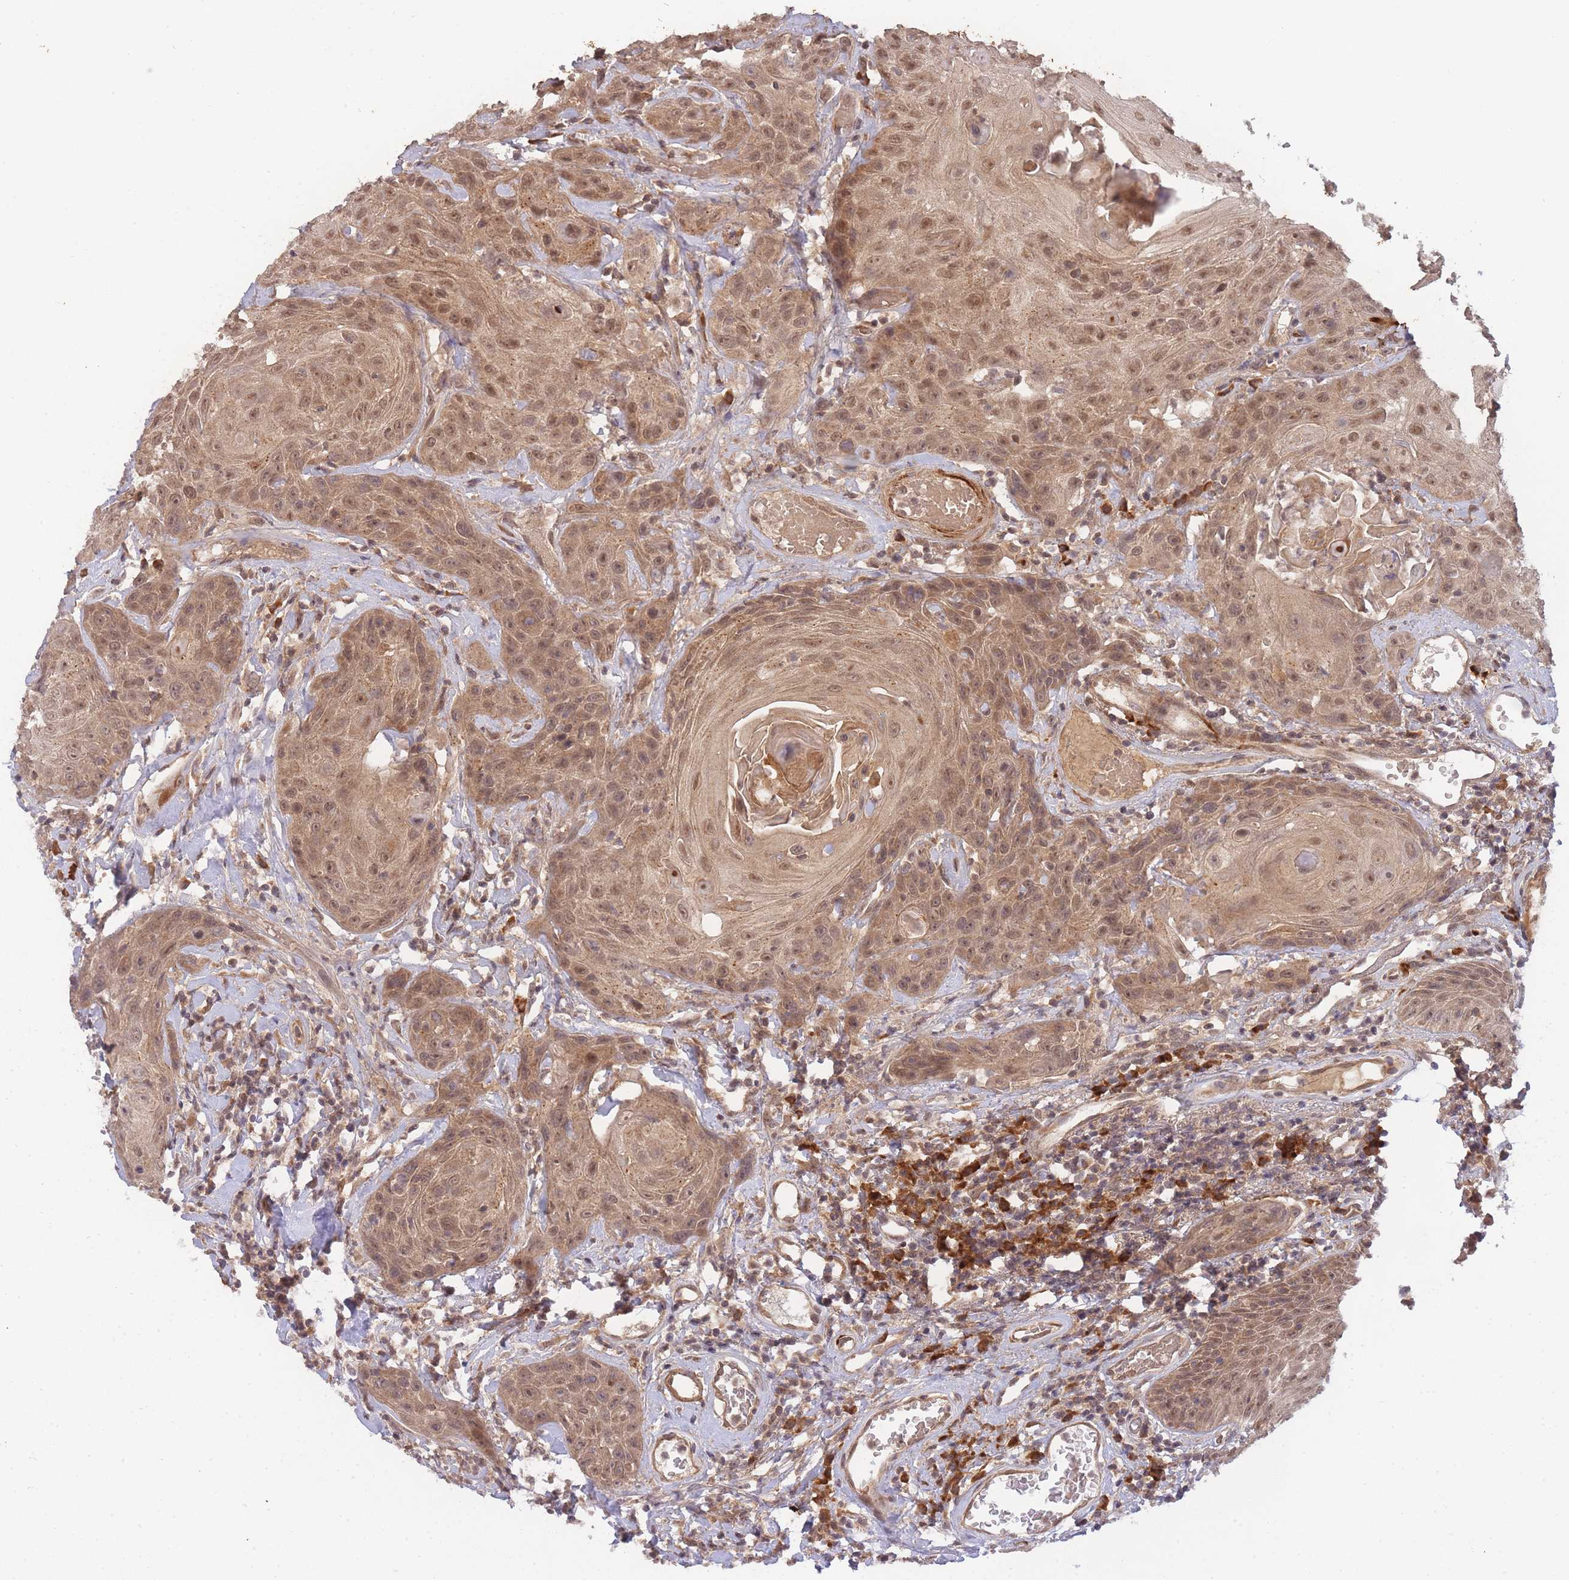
{"staining": {"intensity": "moderate", "quantity": ">75%", "location": "cytoplasmic/membranous,nuclear"}, "tissue": "head and neck cancer", "cell_type": "Tumor cells", "image_type": "cancer", "snomed": [{"axis": "morphology", "description": "Squamous cell carcinoma, NOS"}, {"axis": "topography", "description": "Head-Neck"}], "caption": "Protein staining shows moderate cytoplasmic/membranous and nuclear staining in about >75% of tumor cells in head and neck cancer. (DAB IHC with brightfield microscopy, high magnification).", "gene": "SMC6", "patient": {"sex": "female", "age": 59}}